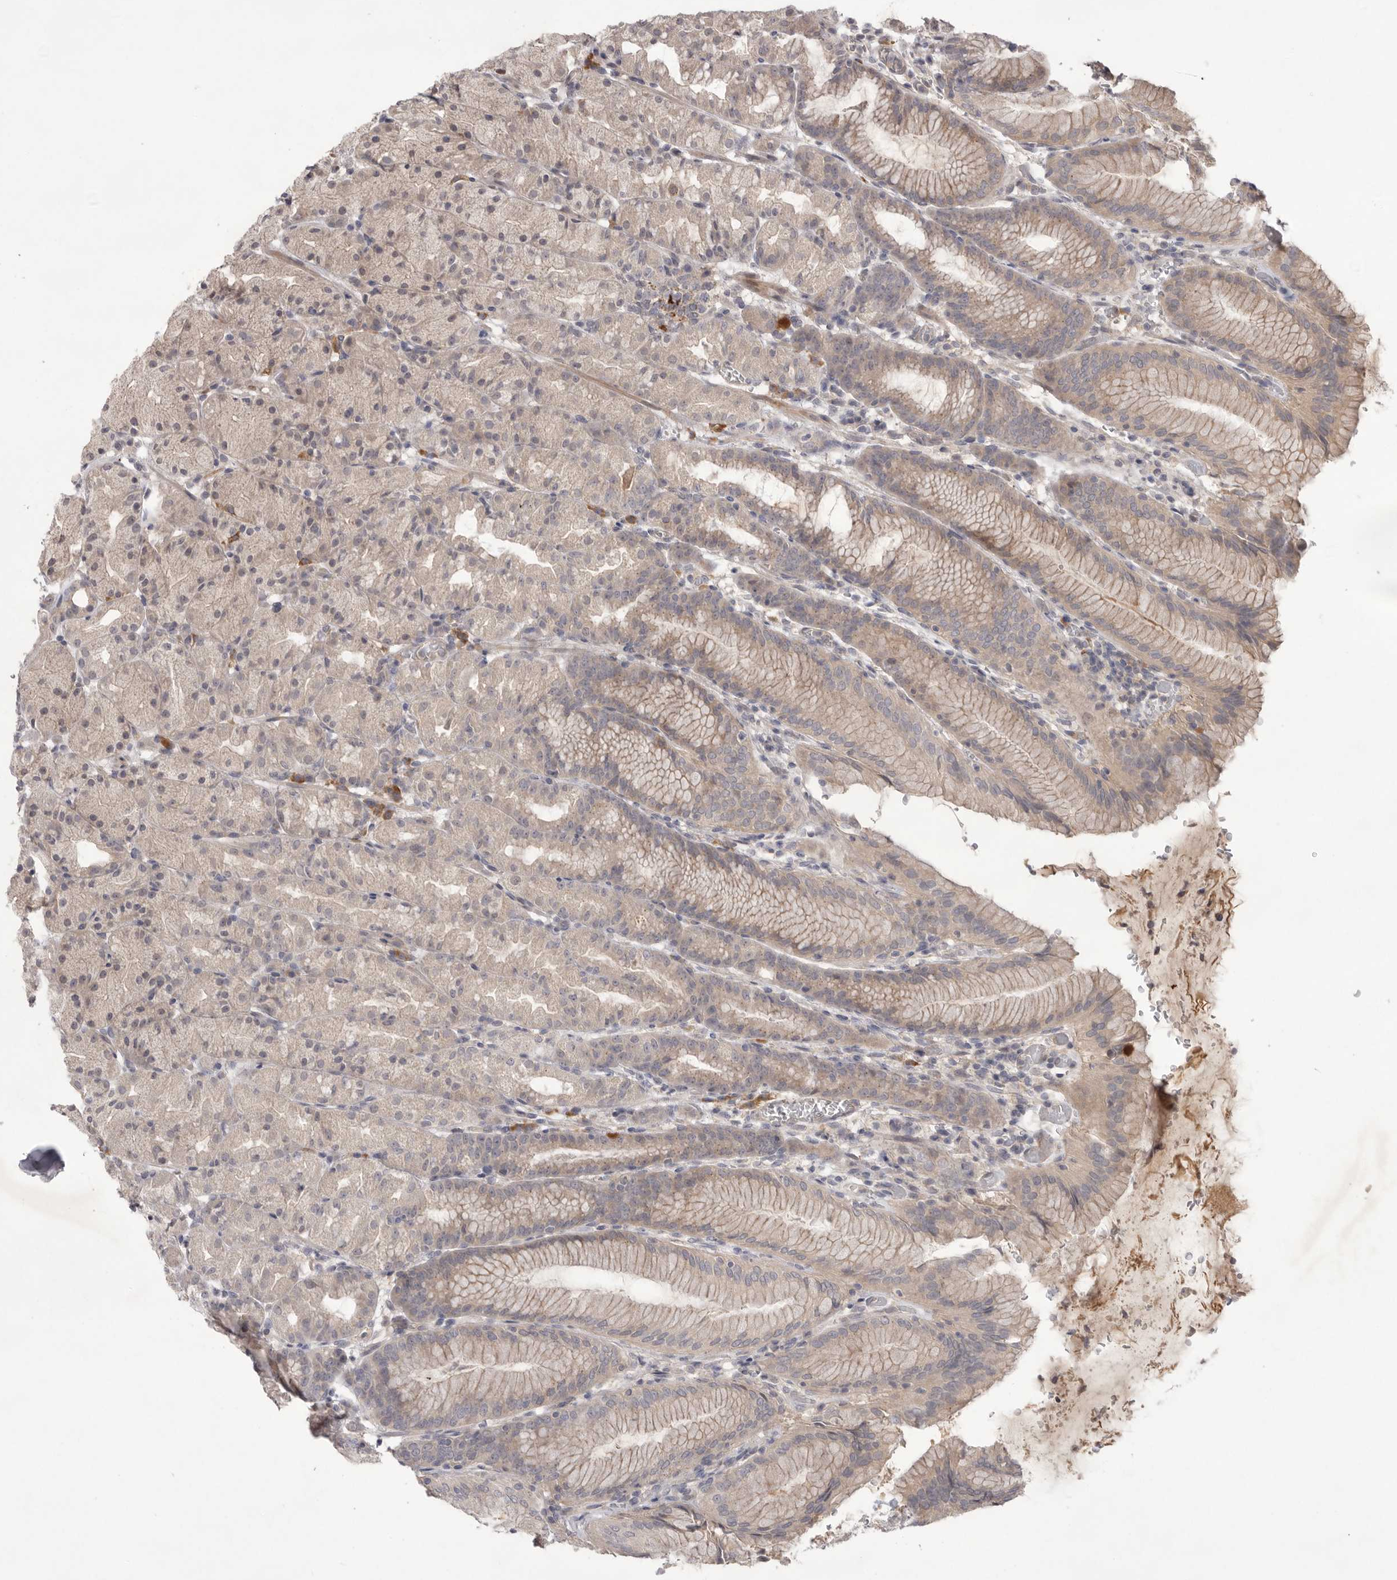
{"staining": {"intensity": "moderate", "quantity": "25%-75%", "location": "cytoplasmic/membranous"}, "tissue": "stomach", "cell_type": "Glandular cells", "image_type": "normal", "snomed": [{"axis": "morphology", "description": "Normal tissue, NOS"}, {"axis": "topography", "description": "Stomach, upper"}], "caption": "Immunohistochemical staining of benign human stomach displays moderate cytoplasmic/membranous protein staining in about 25%-75% of glandular cells.", "gene": "NRCAM", "patient": {"sex": "male", "age": 48}}